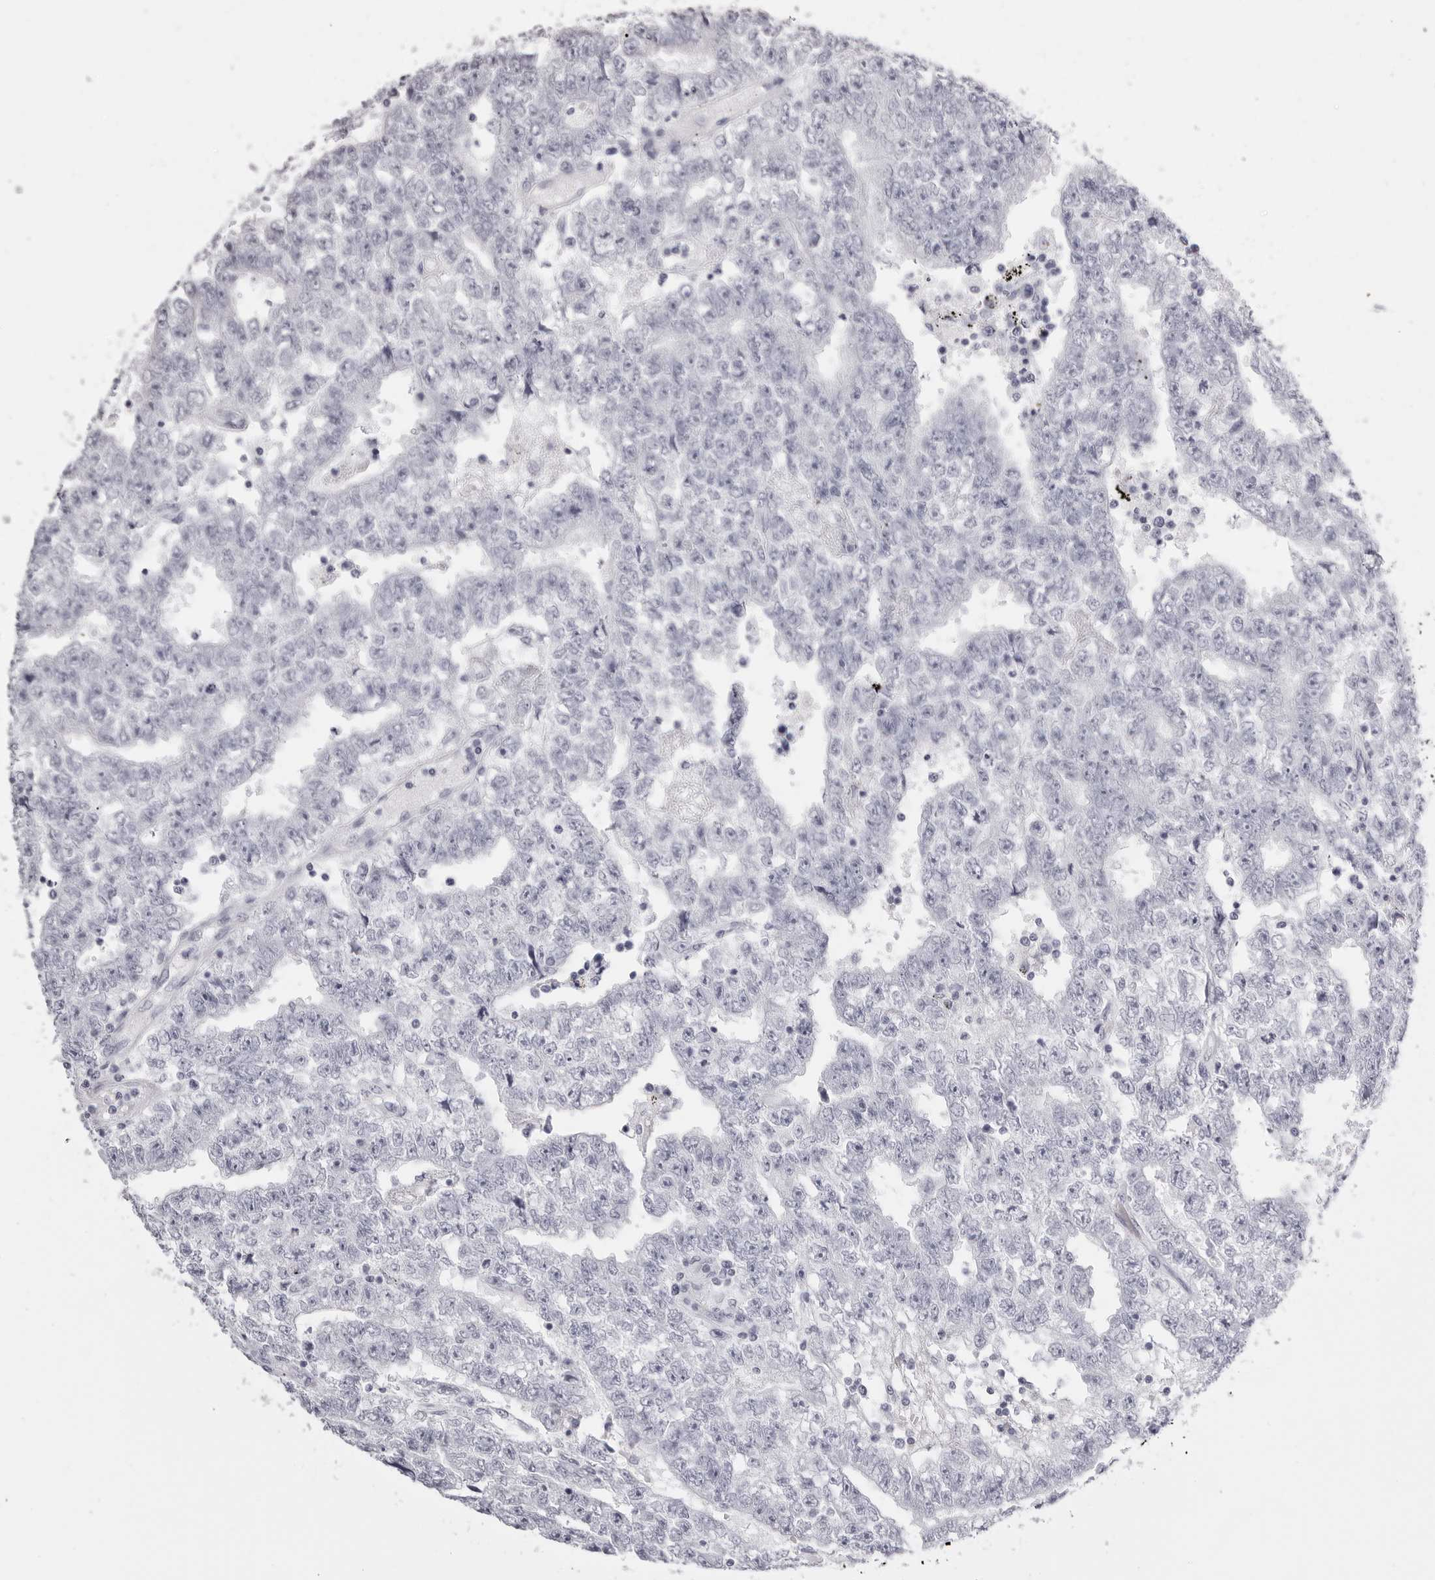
{"staining": {"intensity": "negative", "quantity": "none", "location": "none"}, "tissue": "testis cancer", "cell_type": "Tumor cells", "image_type": "cancer", "snomed": [{"axis": "morphology", "description": "Carcinoma, Embryonal, NOS"}, {"axis": "topography", "description": "Testis"}], "caption": "This is a photomicrograph of immunohistochemistry staining of embryonal carcinoma (testis), which shows no positivity in tumor cells.", "gene": "RHO", "patient": {"sex": "male", "age": 25}}